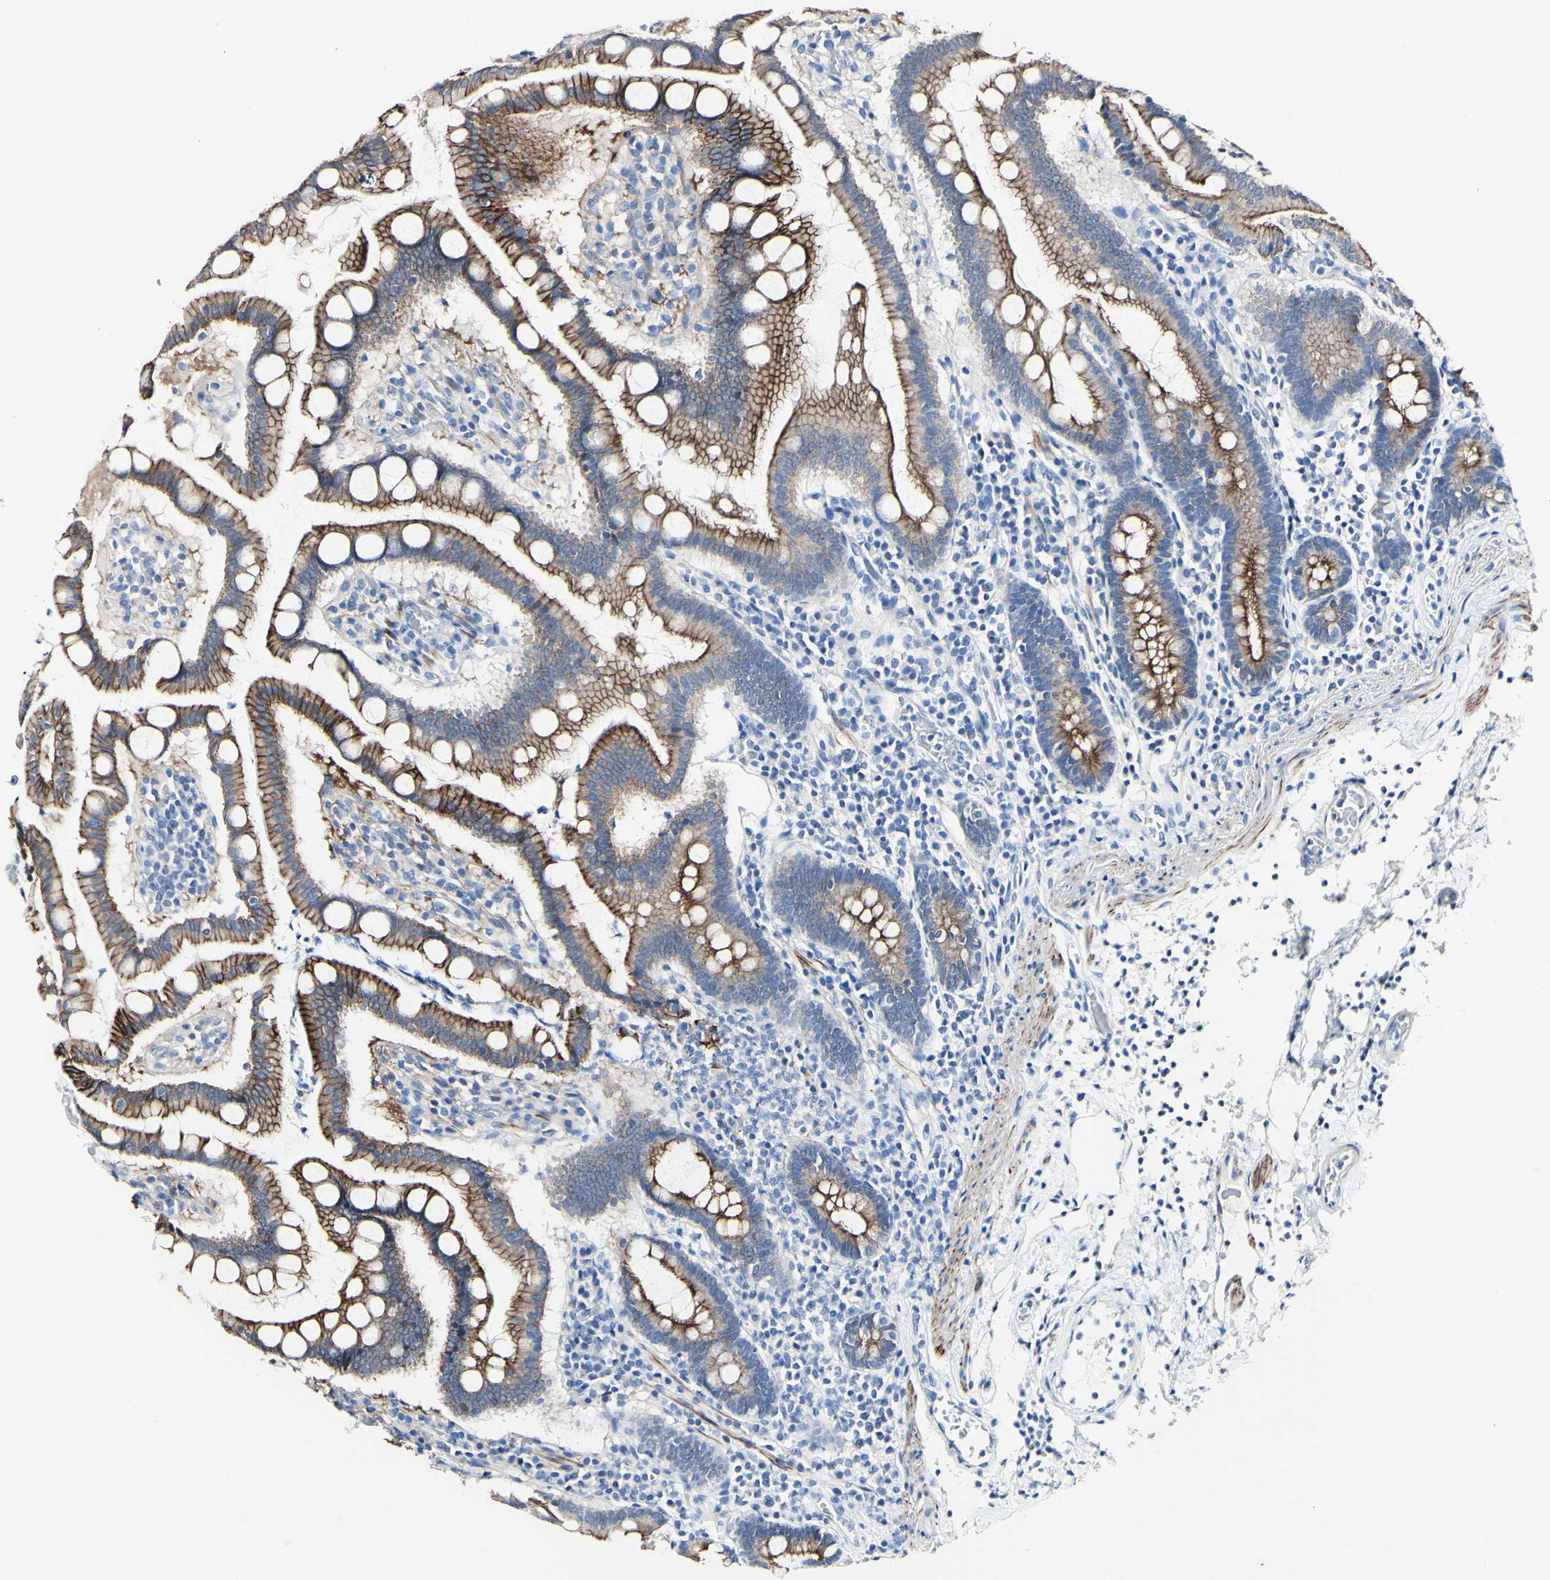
{"staining": {"intensity": "strong", "quantity": "25%-75%", "location": "cytoplasmic/membranous"}, "tissue": "stomach", "cell_type": "Glandular cells", "image_type": "normal", "snomed": [{"axis": "morphology", "description": "Normal tissue, NOS"}, {"axis": "topography", "description": "Stomach, upper"}], "caption": "Benign stomach displays strong cytoplasmic/membranous expression in about 25%-75% of glandular cells.", "gene": "DSC2", "patient": {"sex": "male", "age": 68}}